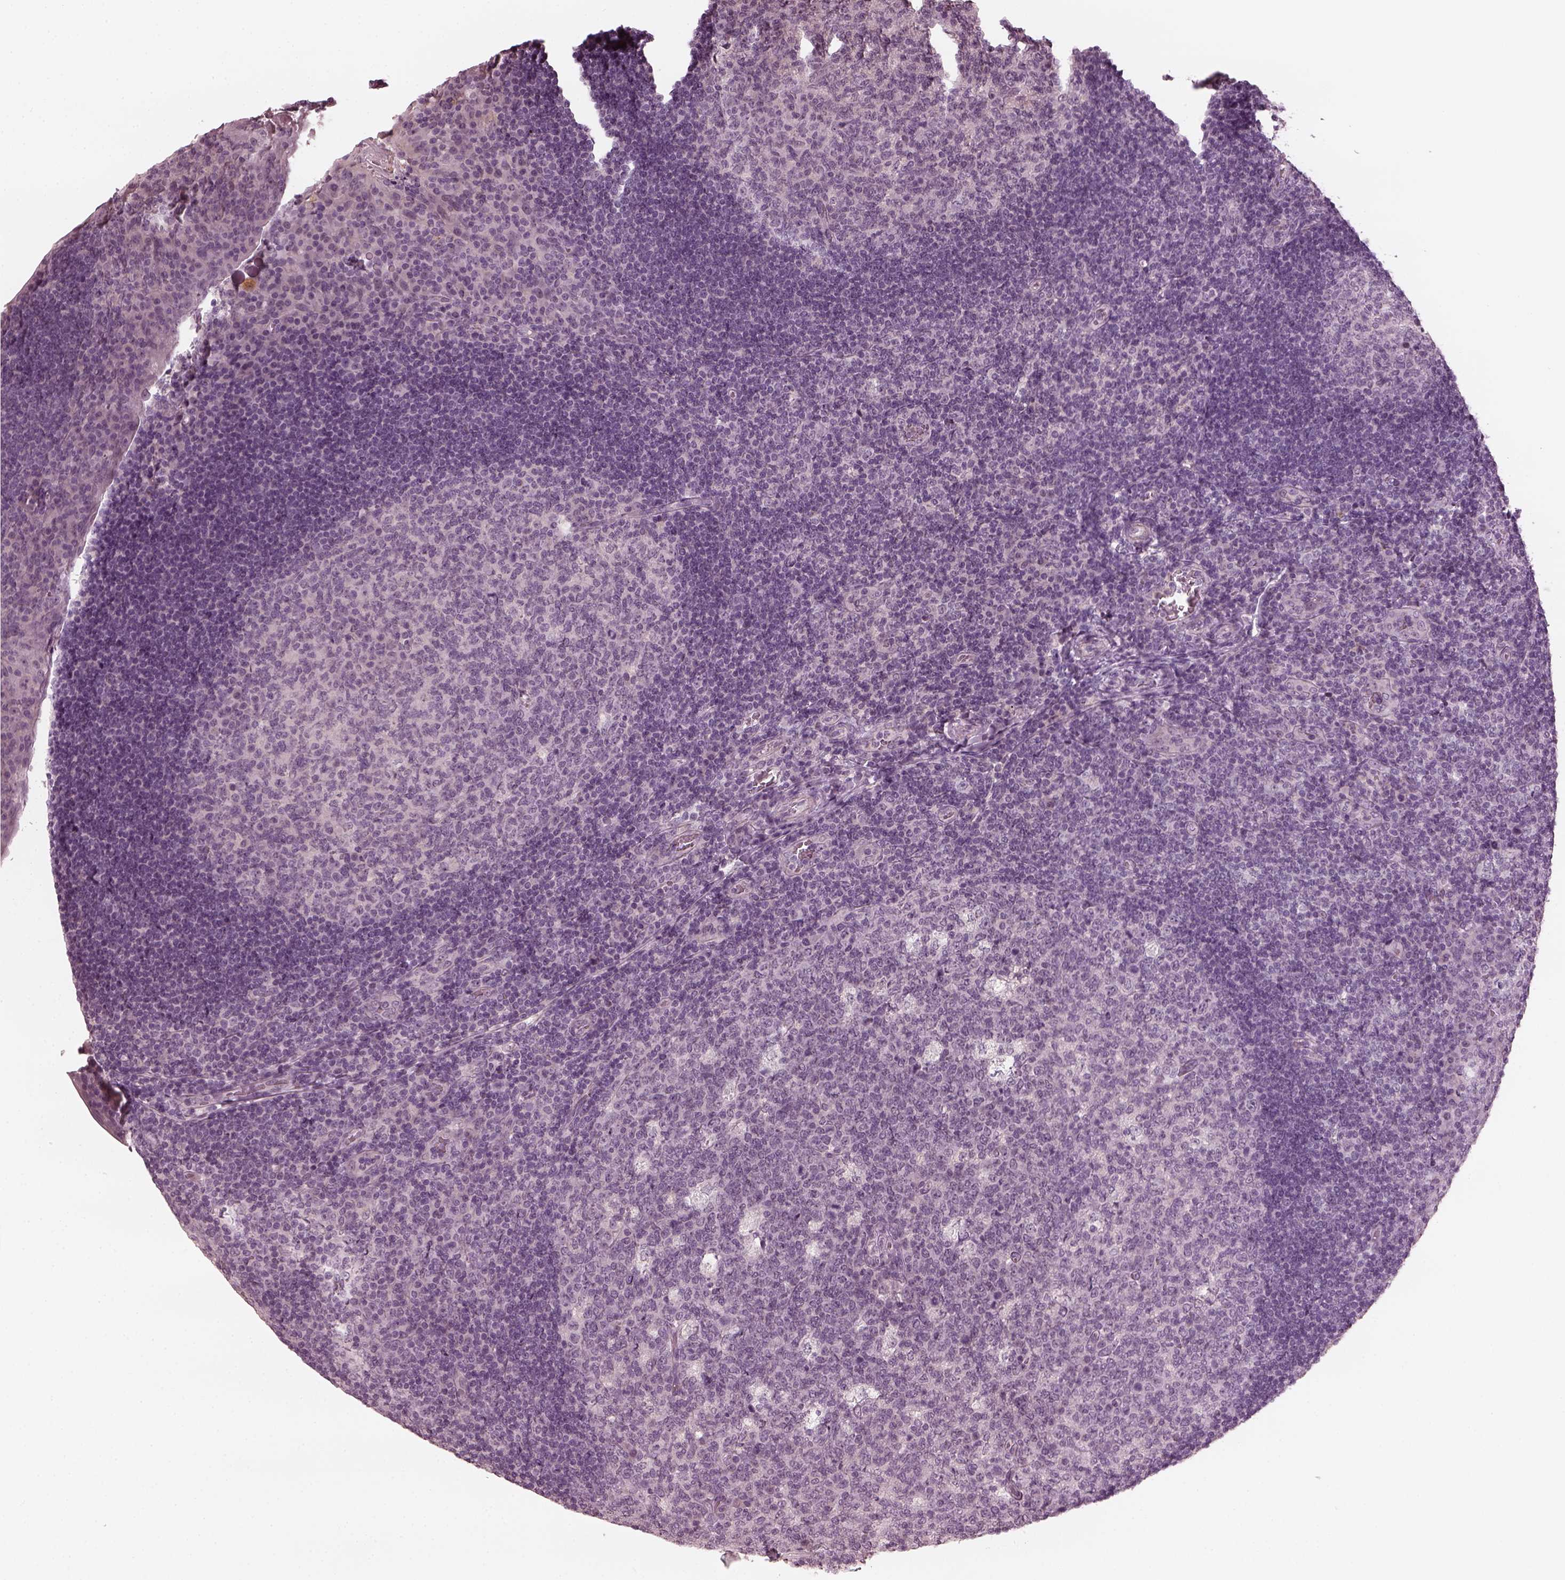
{"staining": {"intensity": "negative", "quantity": "none", "location": "none"}, "tissue": "tonsil", "cell_type": "Germinal center cells", "image_type": "normal", "snomed": [{"axis": "morphology", "description": "Normal tissue, NOS"}, {"axis": "topography", "description": "Tonsil"}], "caption": "Immunohistochemistry histopathology image of benign tonsil: tonsil stained with DAB demonstrates no significant protein expression in germinal center cells. (DAB (3,3'-diaminobenzidine) IHC with hematoxylin counter stain).", "gene": "CCDC170", "patient": {"sex": "male", "age": 17}}